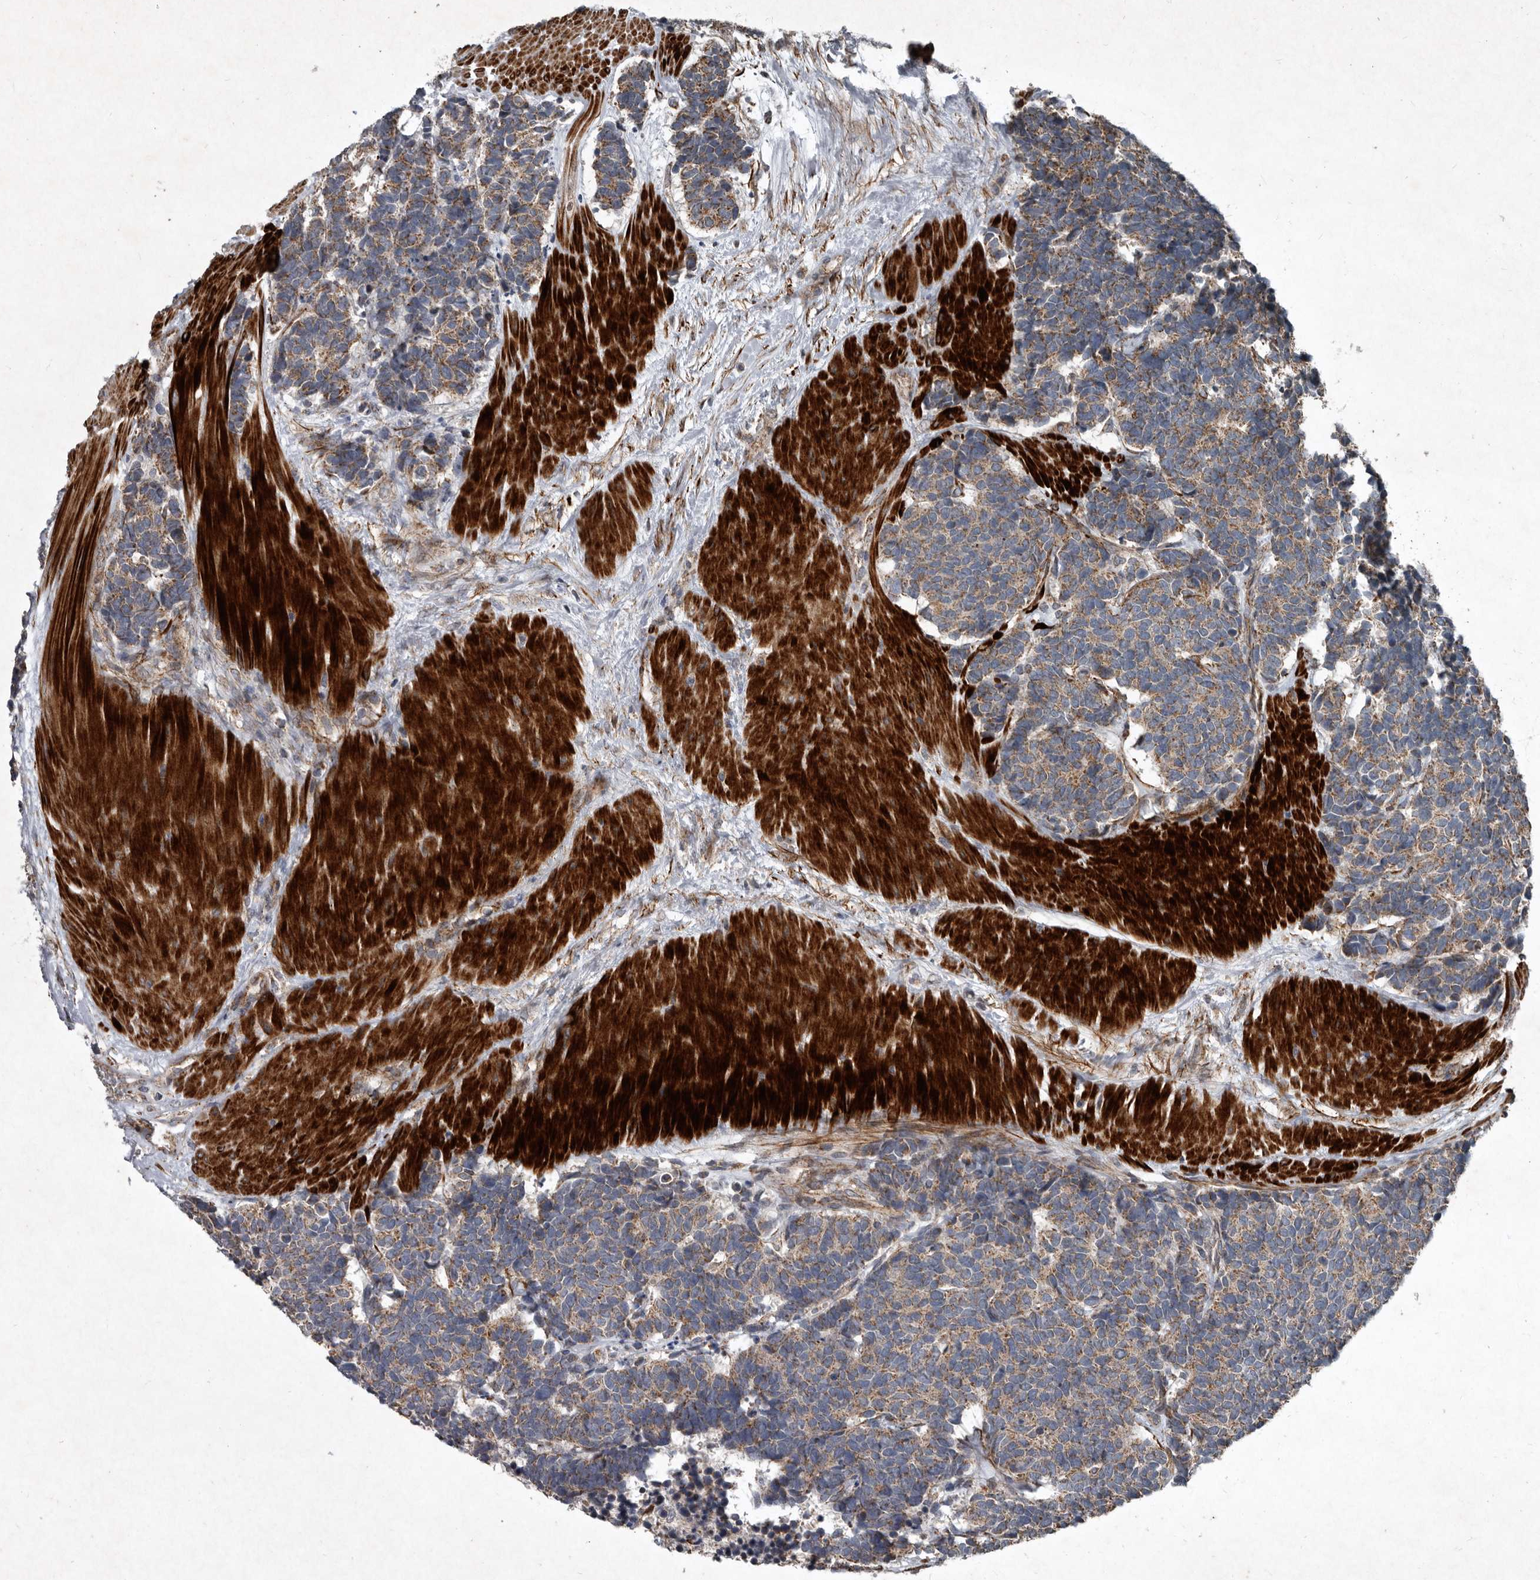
{"staining": {"intensity": "moderate", "quantity": ">75%", "location": "cytoplasmic/membranous"}, "tissue": "carcinoid", "cell_type": "Tumor cells", "image_type": "cancer", "snomed": [{"axis": "morphology", "description": "Carcinoma, NOS"}, {"axis": "morphology", "description": "Carcinoid, malignant, NOS"}, {"axis": "topography", "description": "Urinary bladder"}], "caption": "DAB (3,3'-diaminobenzidine) immunohistochemical staining of carcinoma reveals moderate cytoplasmic/membranous protein staining in about >75% of tumor cells. The protein is stained brown, and the nuclei are stained in blue (DAB IHC with brightfield microscopy, high magnification).", "gene": "MRPS15", "patient": {"sex": "male", "age": 57}}